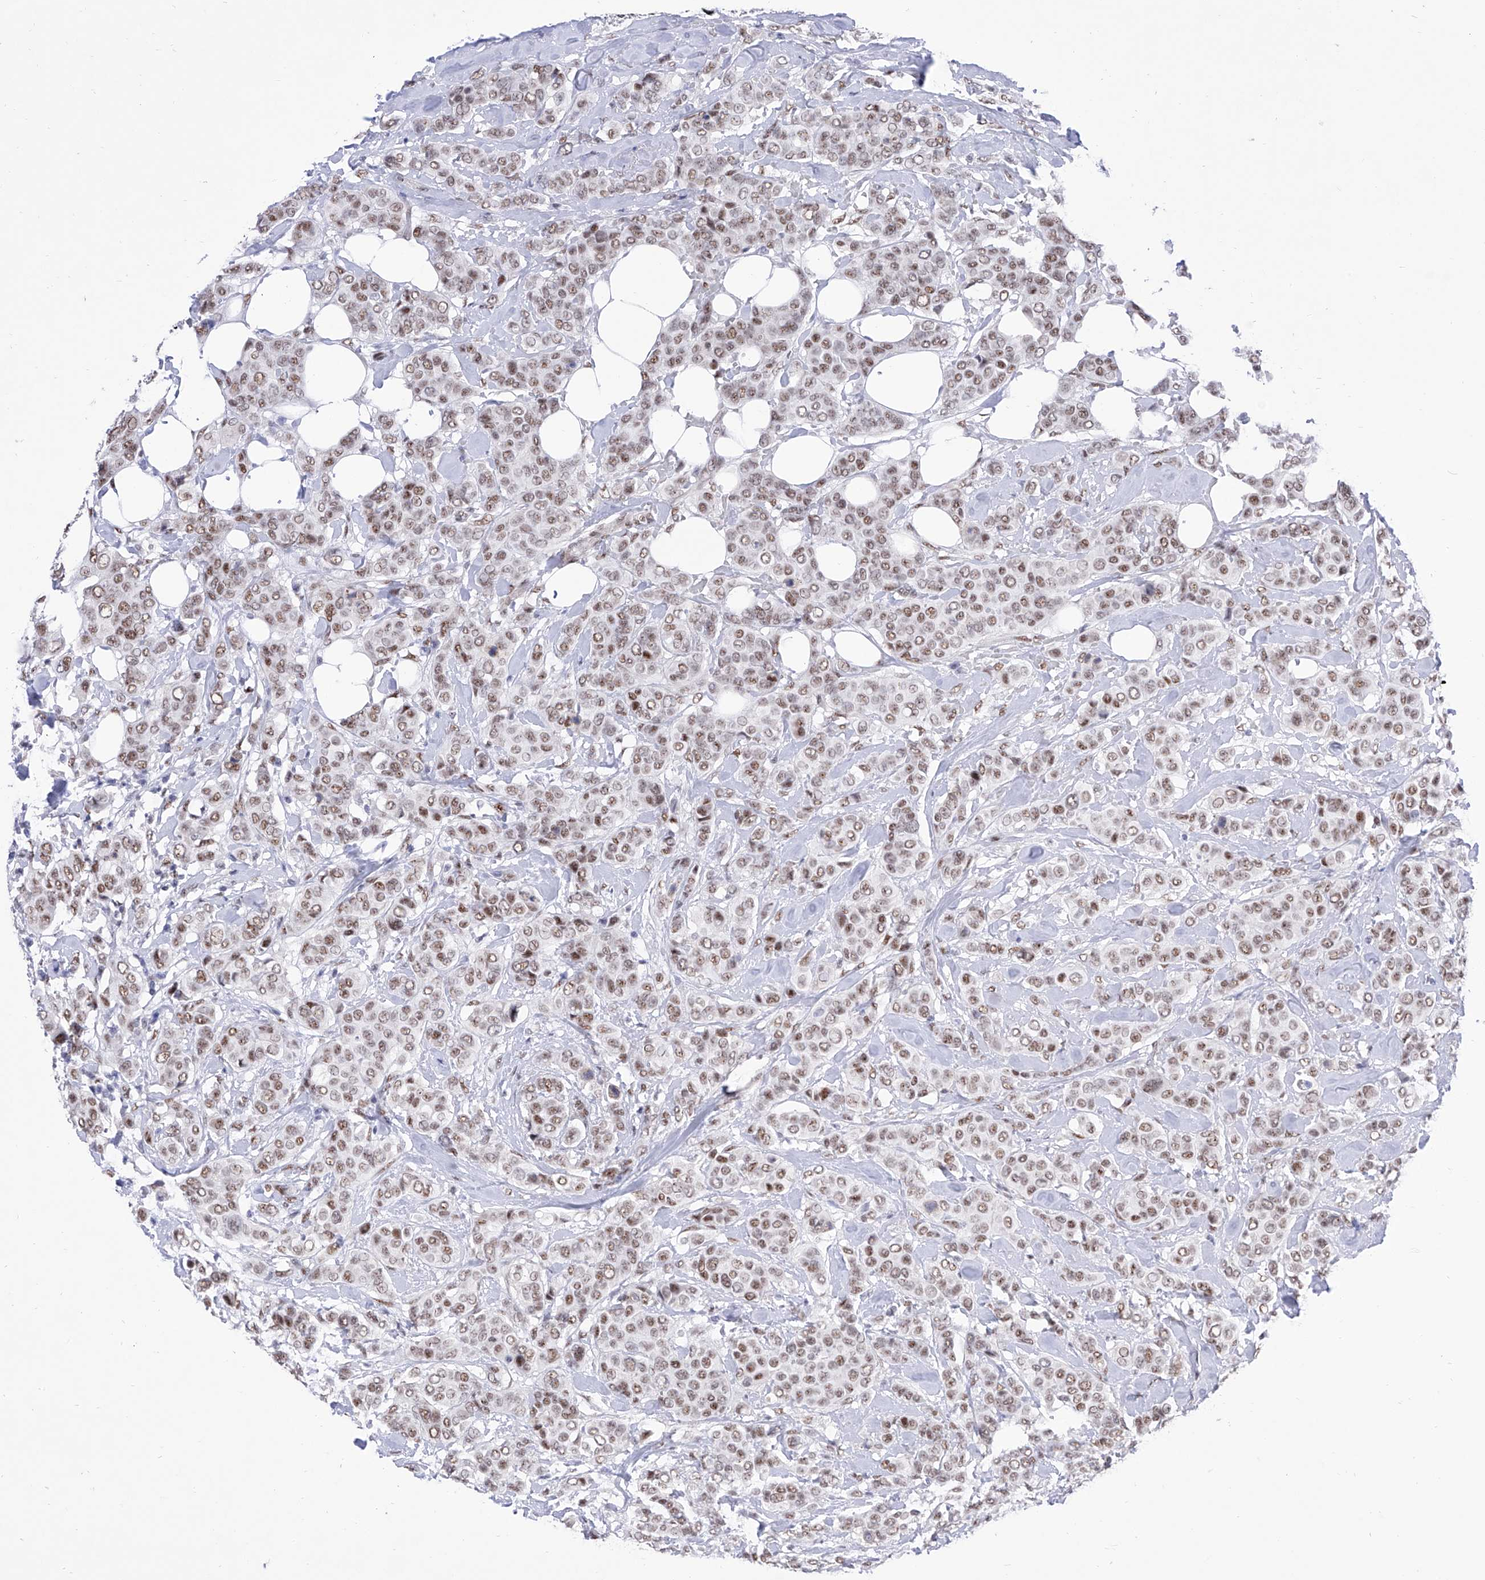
{"staining": {"intensity": "moderate", "quantity": ">75%", "location": "nuclear"}, "tissue": "breast cancer", "cell_type": "Tumor cells", "image_type": "cancer", "snomed": [{"axis": "morphology", "description": "Lobular carcinoma"}, {"axis": "topography", "description": "Breast"}], "caption": "This photomicrograph exhibits immunohistochemistry (IHC) staining of breast cancer, with medium moderate nuclear expression in approximately >75% of tumor cells.", "gene": "ATN1", "patient": {"sex": "female", "age": 51}}